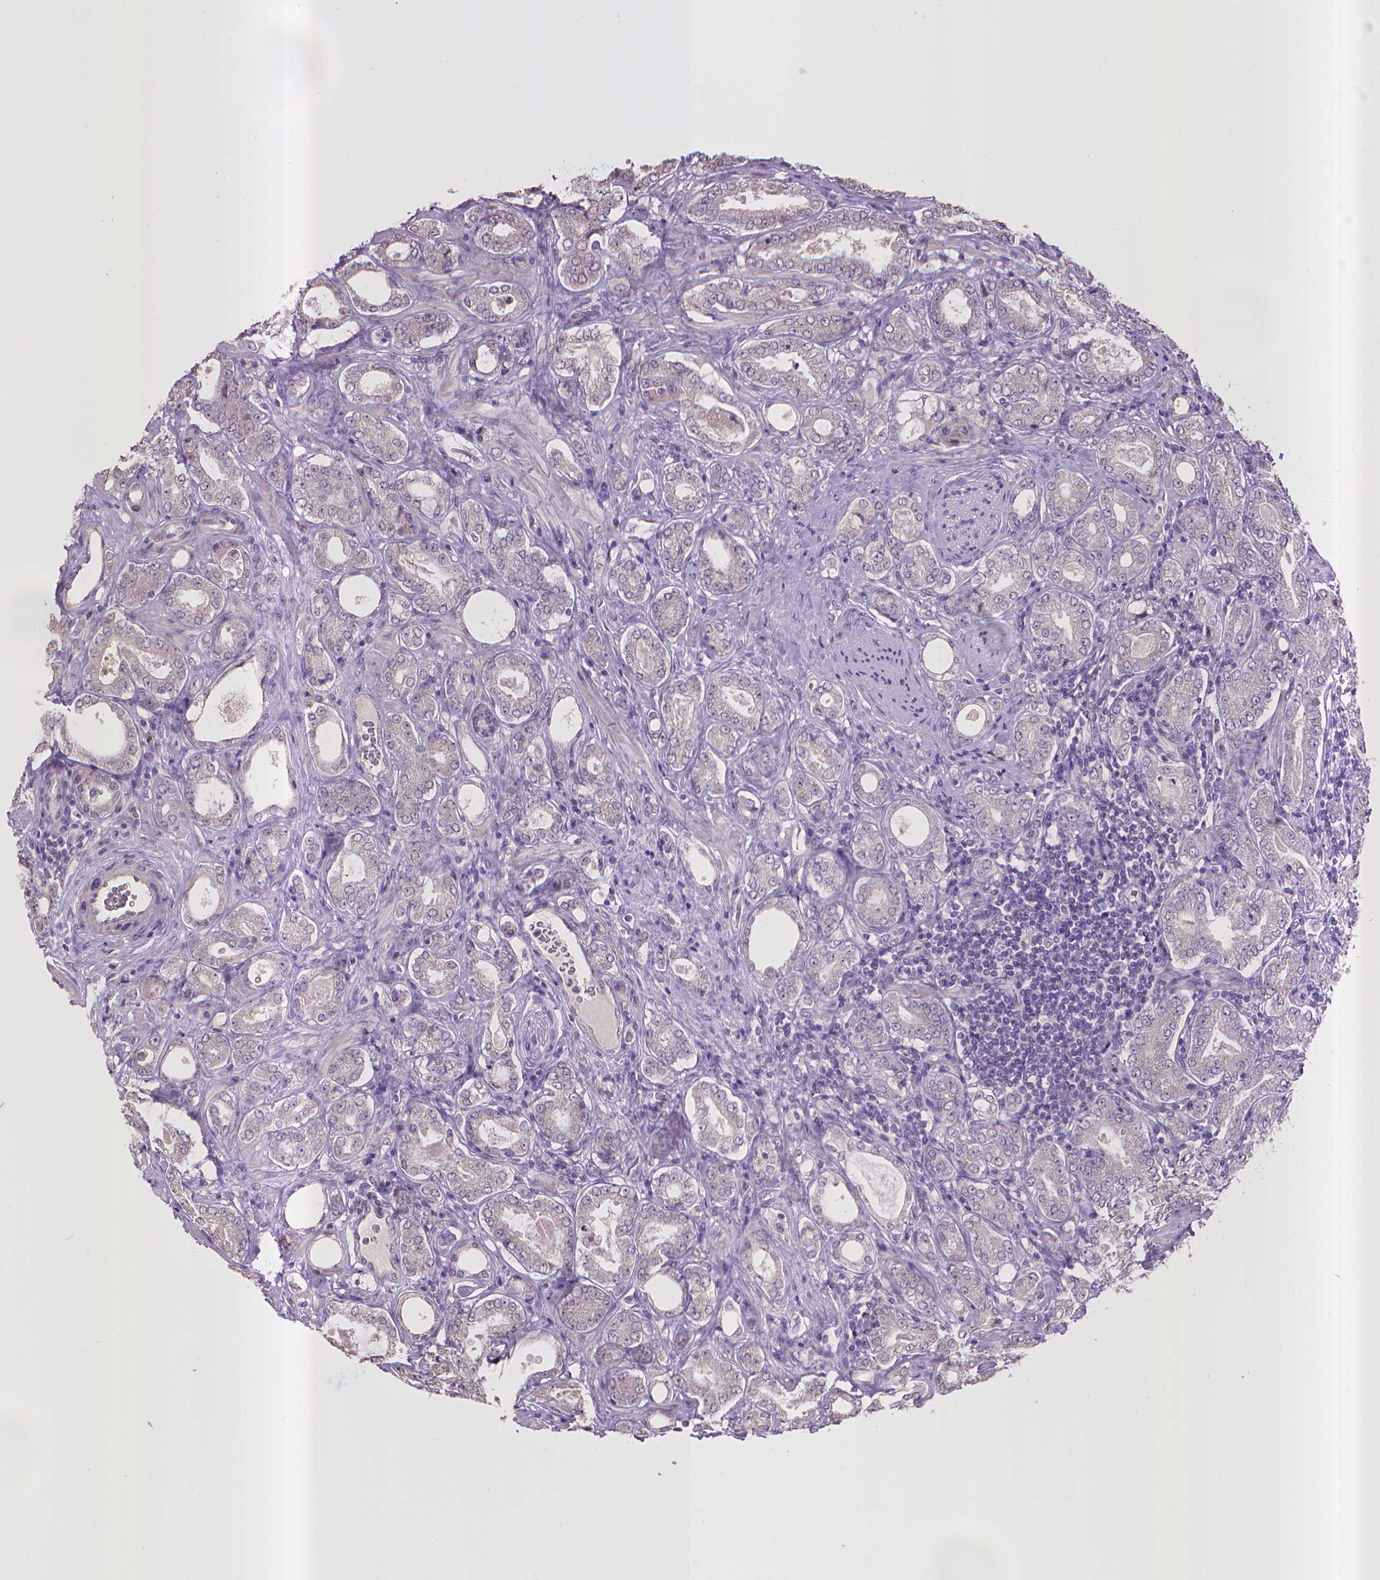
{"staining": {"intensity": "negative", "quantity": "none", "location": "none"}, "tissue": "prostate cancer", "cell_type": "Tumor cells", "image_type": "cancer", "snomed": [{"axis": "morphology", "description": "Adenocarcinoma, NOS"}, {"axis": "topography", "description": "Prostate"}], "caption": "This is an immunohistochemistry (IHC) photomicrograph of human prostate adenocarcinoma. There is no positivity in tumor cells.", "gene": "CPM", "patient": {"sex": "male", "age": 64}}